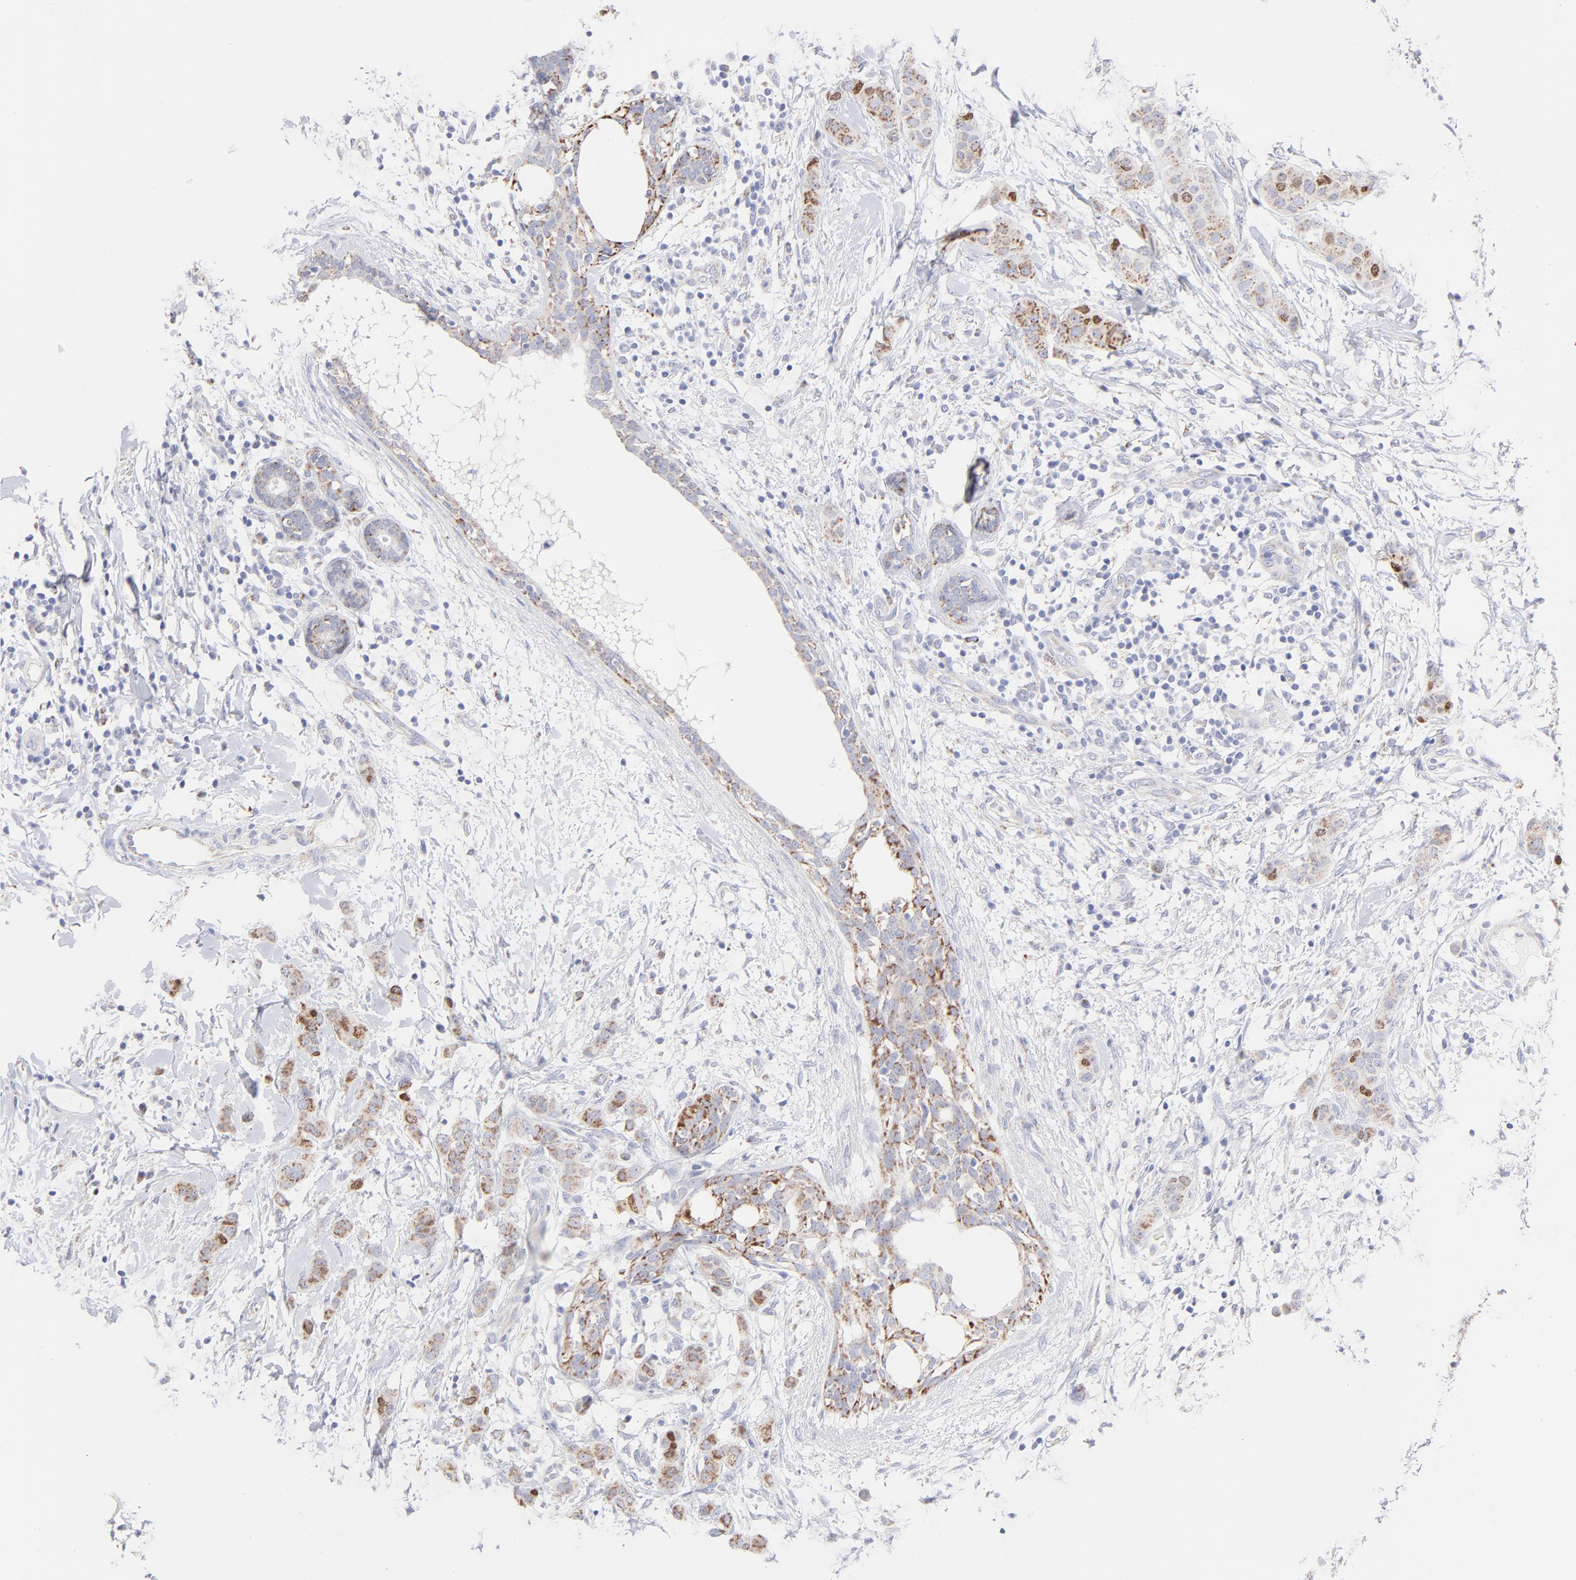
{"staining": {"intensity": "moderate", "quantity": ">75%", "location": "cytoplasmic/membranous,nuclear"}, "tissue": "breast cancer", "cell_type": "Tumor cells", "image_type": "cancer", "snomed": [{"axis": "morphology", "description": "Duct carcinoma"}, {"axis": "topography", "description": "Breast"}], "caption": "Tumor cells demonstrate medium levels of moderate cytoplasmic/membranous and nuclear expression in approximately >75% of cells in breast cancer.", "gene": "TST", "patient": {"sex": "female", "age": 40}}